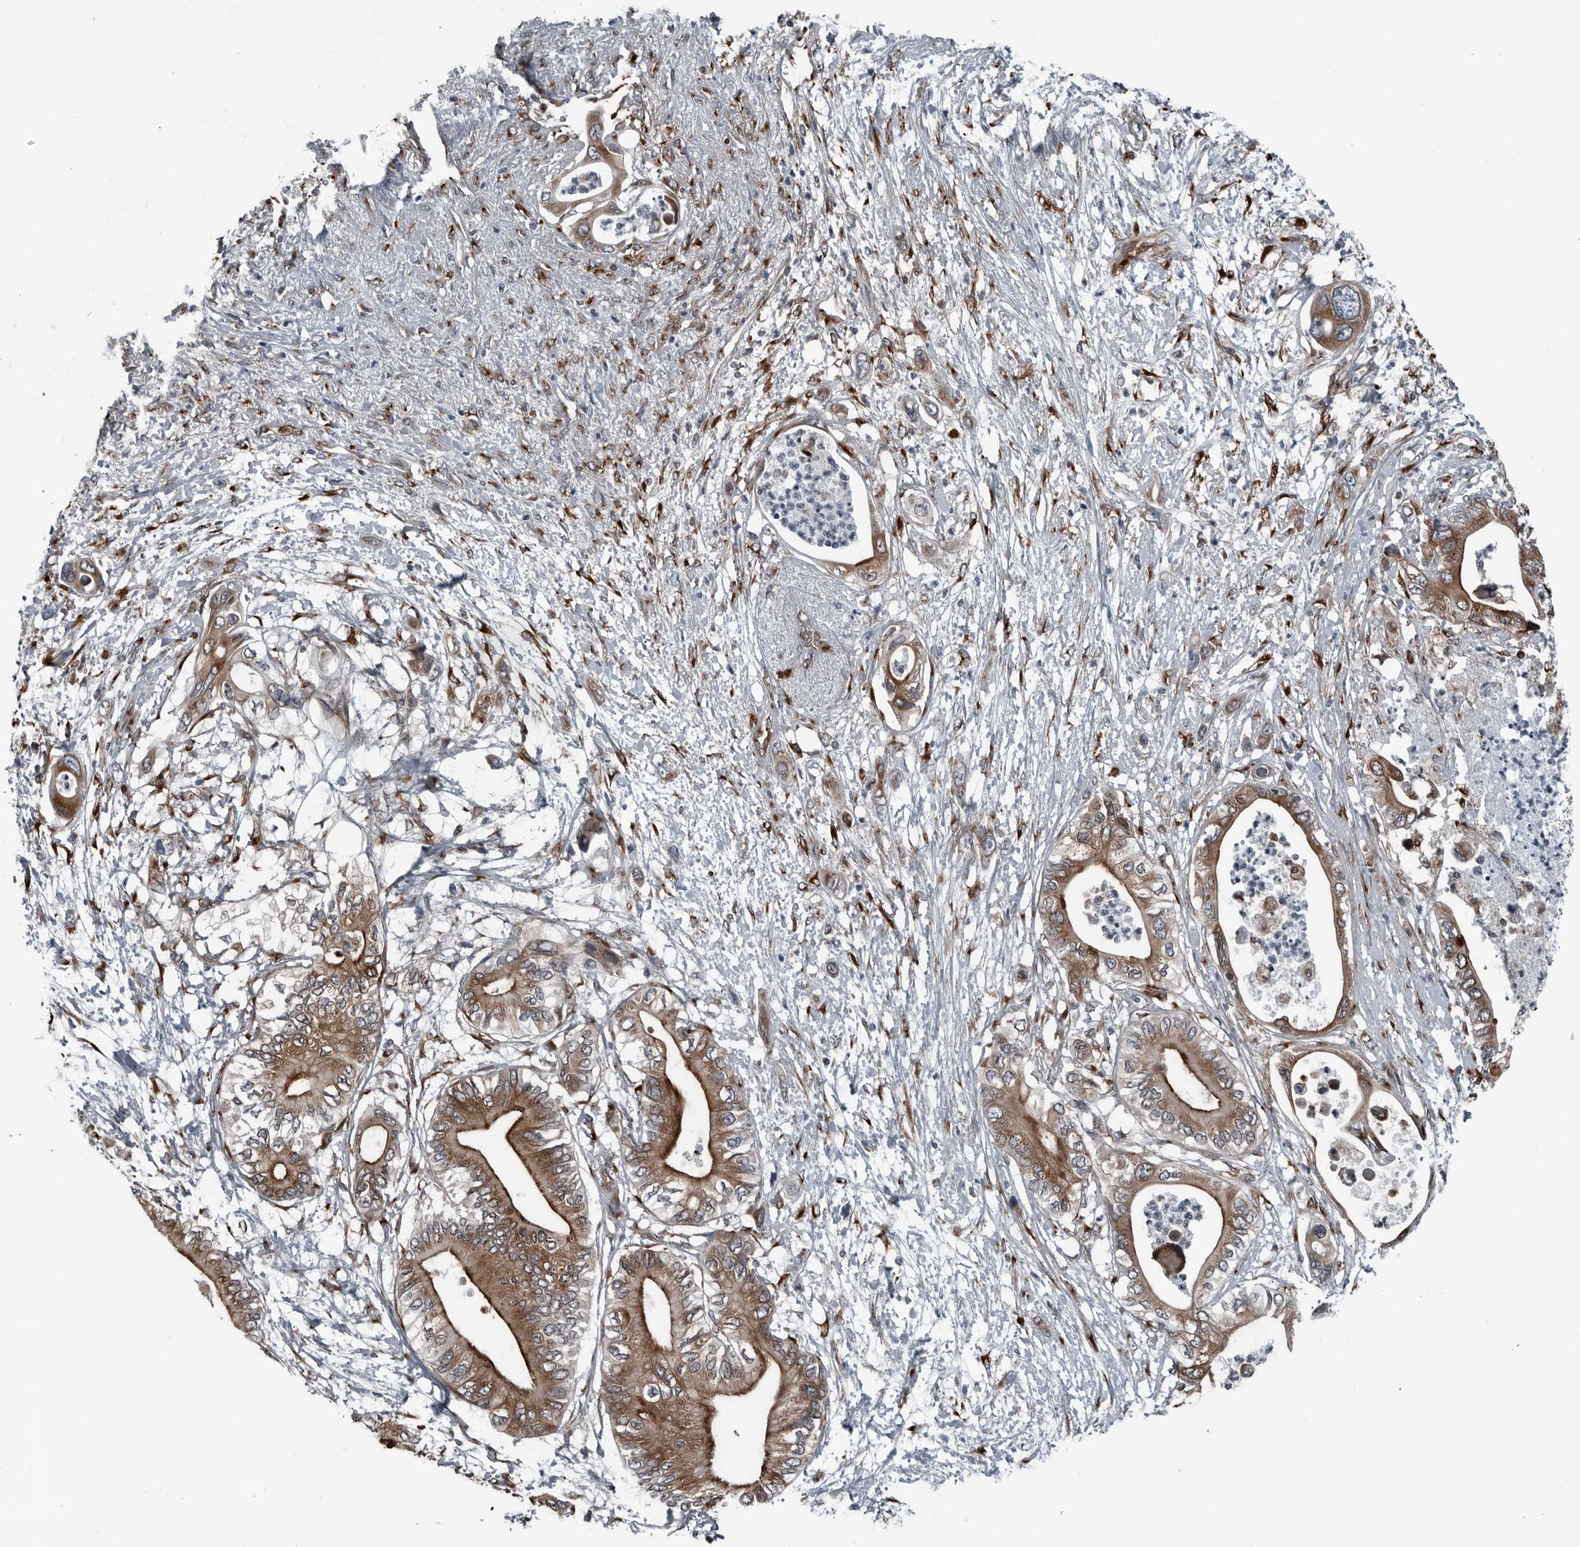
{"staining": {"intensity": "moderate", "quantity": ">75%", "location": "cytoplasmic/membranous"}, "tissue": "pancreatic cancer", "cell_type": "Tumor cells", "image_type": "cancer", "snomed": [{"axis": "morphology", "description": "Adenocarcinoma, NOS"}, {"axis": "topography", "description": "Pancreas"}], "caption": "A photomicrograph of human pancreatic cancer (adenocarcinoma) stained for a protein displays moderate cytoplasmic/membranous brown staining in tumor cells.", "gene": "CEP85", "patient": {"sex": "male", "age": 66}}